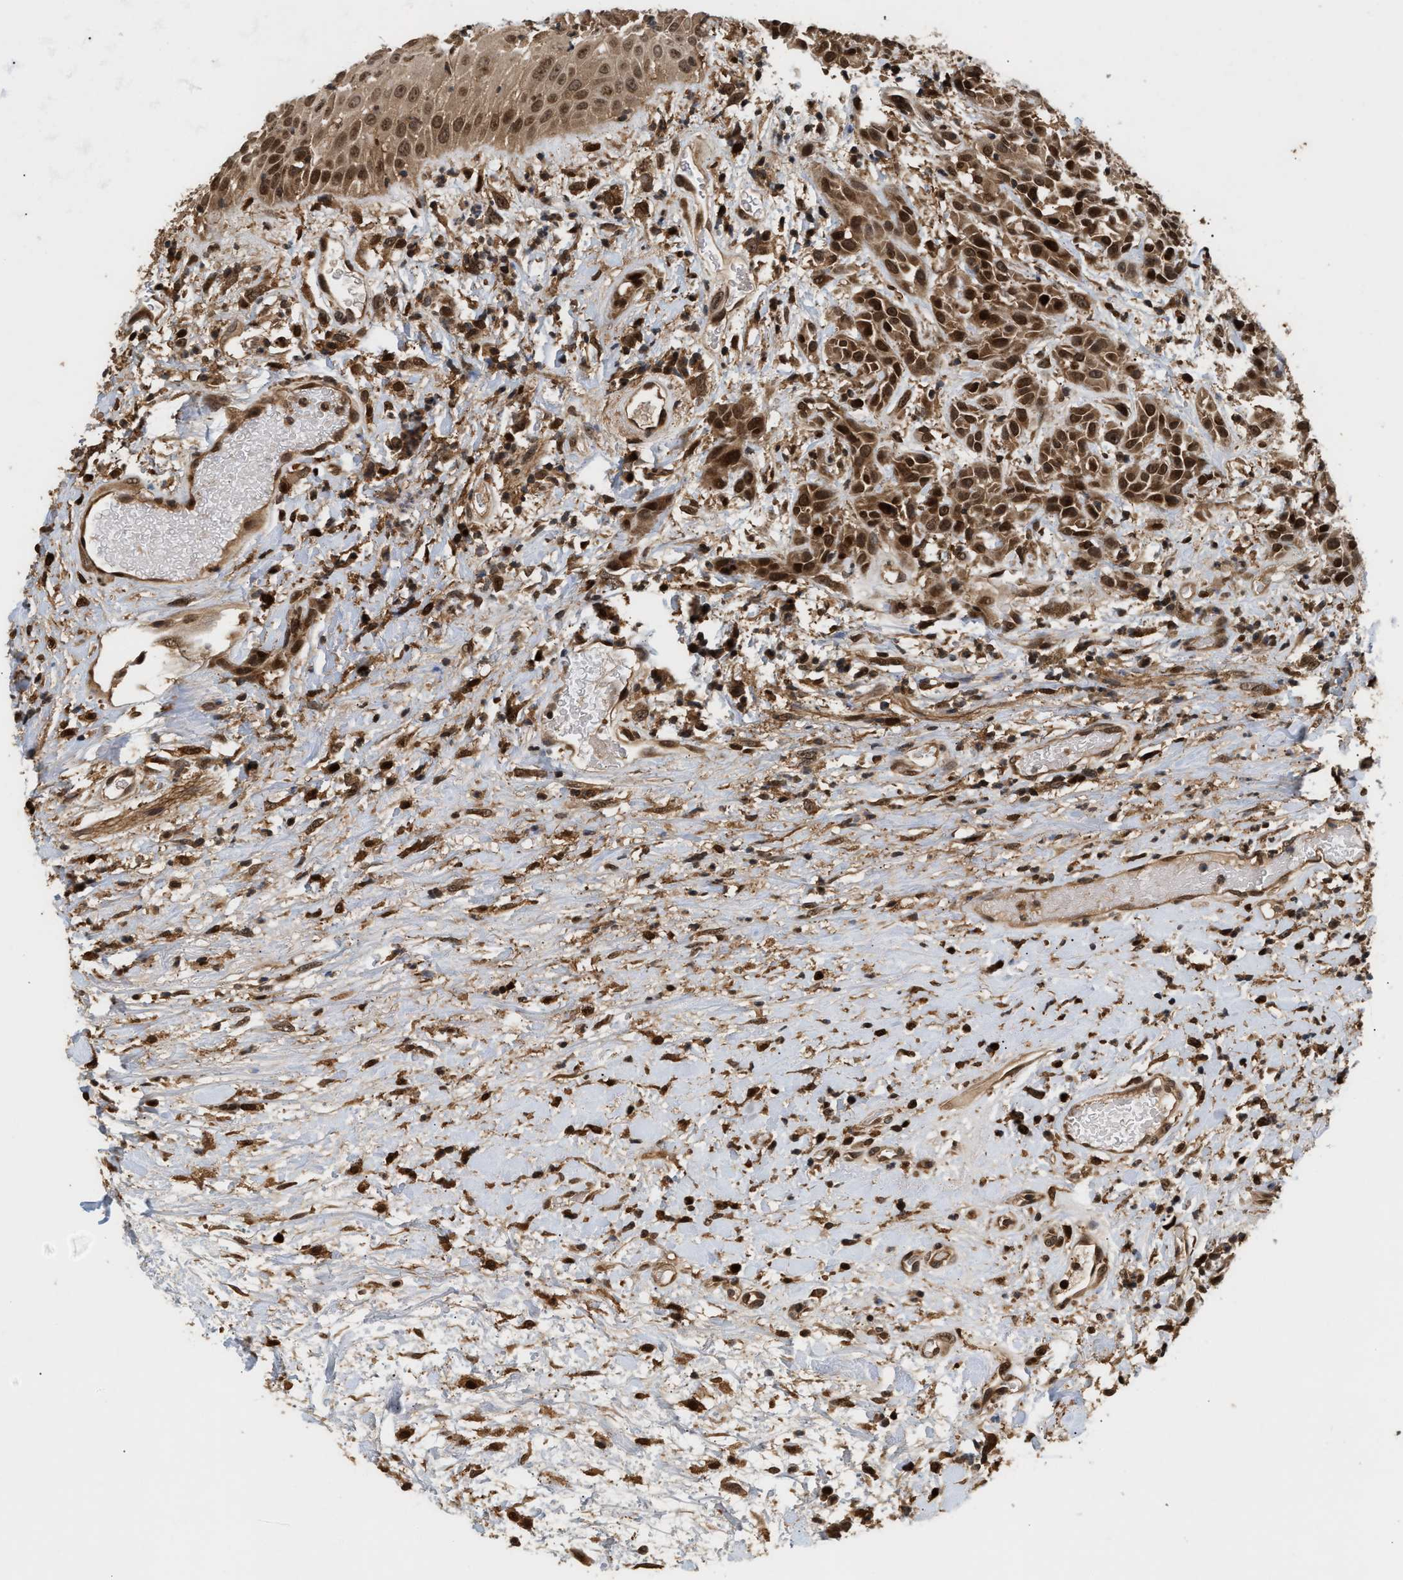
{"staining": {"intensity": "strong", "quantity": ">75%", "location": "cytoplasmic/membranous,nuclear"}, "tissue": "head and neck cancer", "cell_type": "Tumor cells", "image_type": "cancer", "snomed": [{"axis": "morphology", "description": "Normal tissue, NOS"}, {"axis": "morphology", "description": "Squamous cell carcinoma, NOS"}, {"axis": "topography", "description": "Cartilage tissue"}, {"axis": "topography", "description": "Head-Neck"}], "caption": "Protein staining of head and neck cancer (squamous cell carcinoma) tissue exhibits strong cytoplasmic/membranous and nuclear expression in about >75% of tumor cells. The staining was performed using DAB, with brown indicating positive protein expression. Nuclei are stained blue with hematoxylin.", "gene": "ABHD5", "patient": {"sex": "male", "age": 62}}